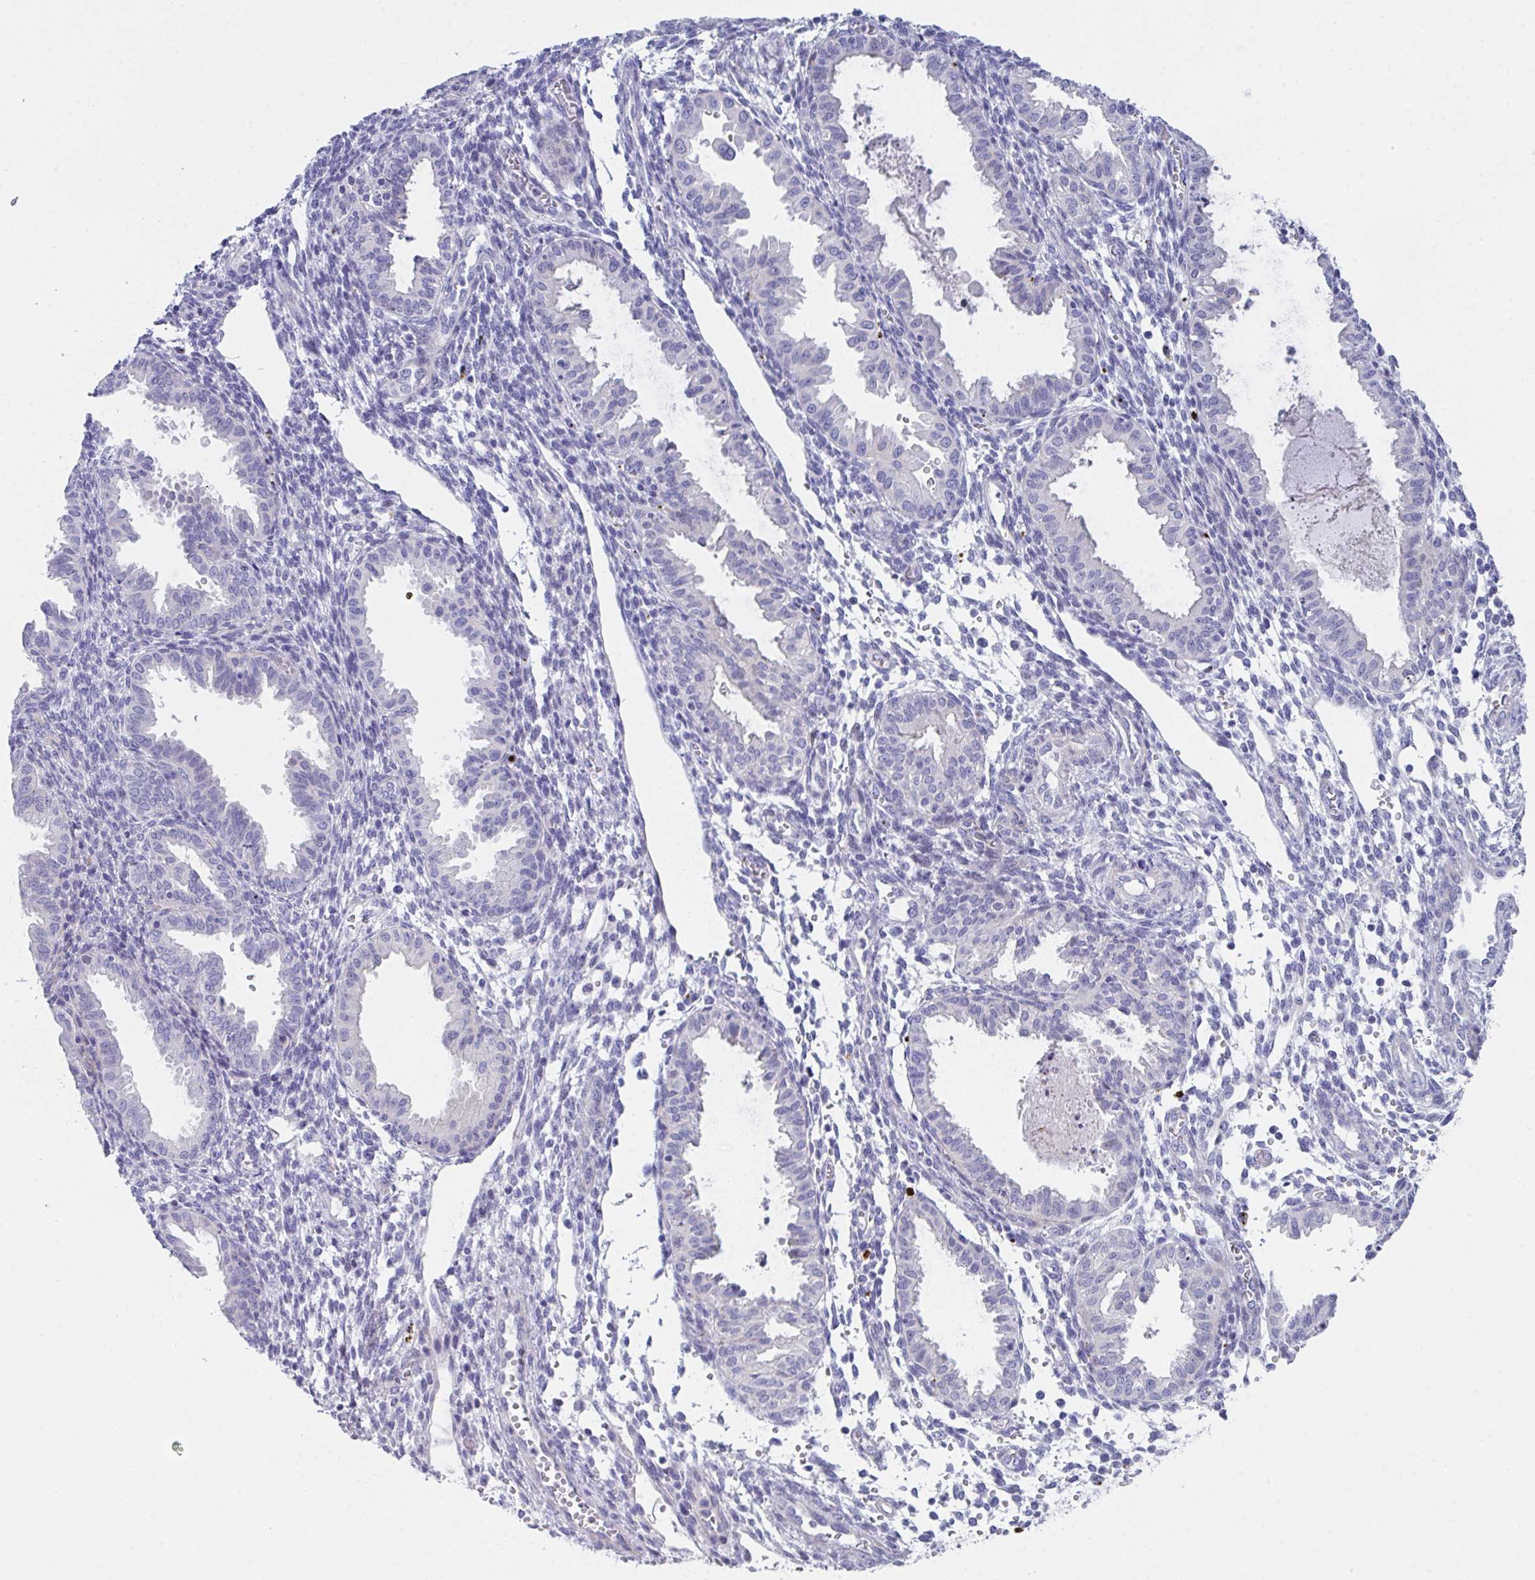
{"staining": {"intensity": "negative", "quantity": "none", "location": "none"}, "tissue": "endometrium", "cell_type": "Cells in endometrial stroma", "image_type": "normal", "snomed": [{"axis": "morphology", "description": "Normal tissue, NOS"}, {"axis": "topography", "description": "Endometrium"}], "caption": "Cells in endometrial stroma show no significant staining in normal endometrium. The staining is performed using DAB brown chromogen with nuclei counter-stained in using hematoxylin.", "gene": "FBXO47", "patient": {"sex": "female", "age": 33}}